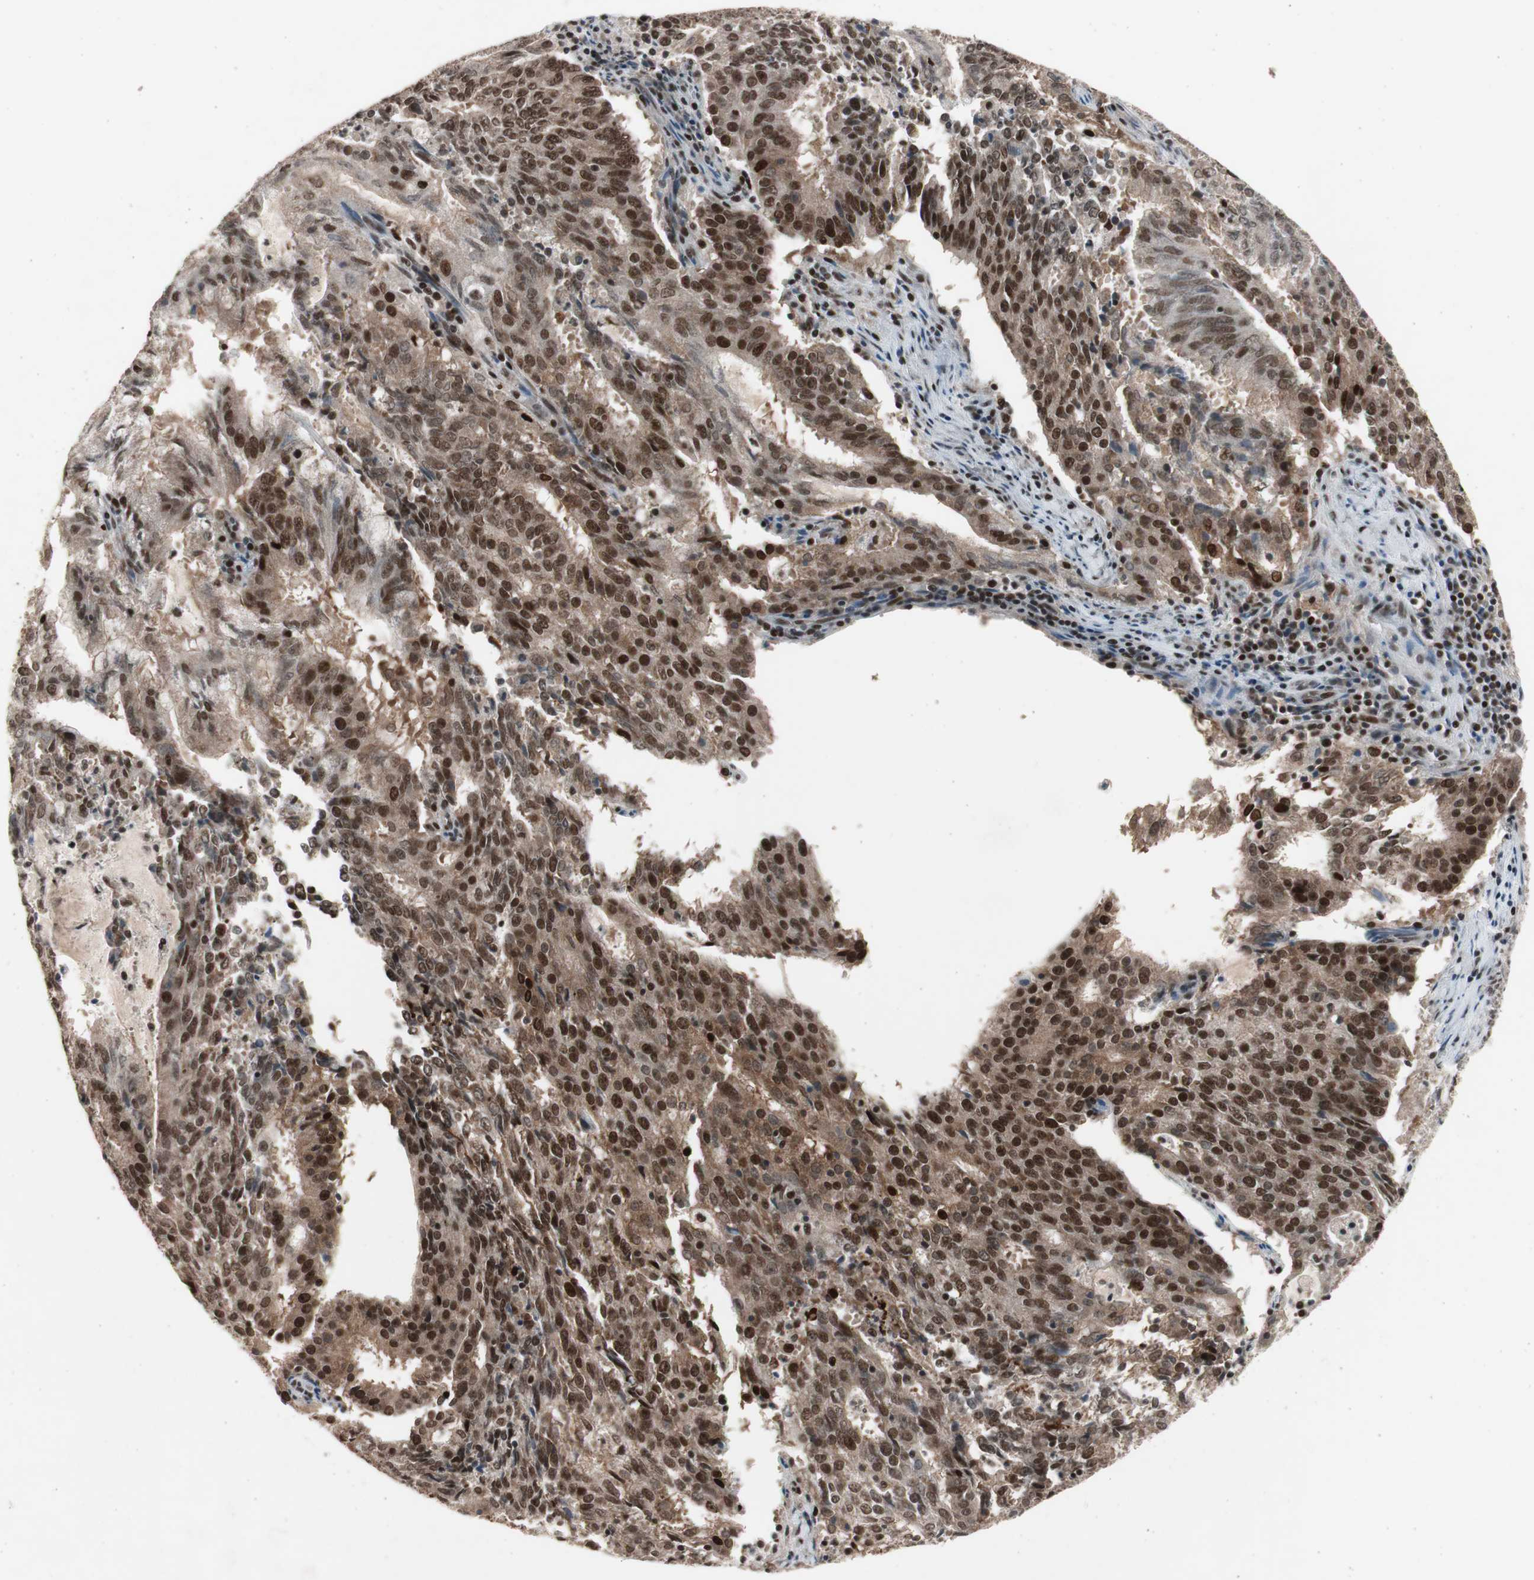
{"staining": {"intensity": "strong", "quantity": ">75%", "location": "cytoplasmic/membranous,nuclear"}, "tissue": "cervical cancer", "cell_type": "Tumor cells", "image_type": "cancer", "snomed": [{"axis": "morphology", "description": "Adenocarcinoma, NOS"}, {"axis": "topography", "description": "Cervix"}], "caption": "Cervical cancer (adenocarcinoma) stained for a protein exhibits strong cytoplasmic/membranous and nuclear positivity in tumor cells.", "gene": "RPA1", "patient": {"sex": "female", "age": 44}}